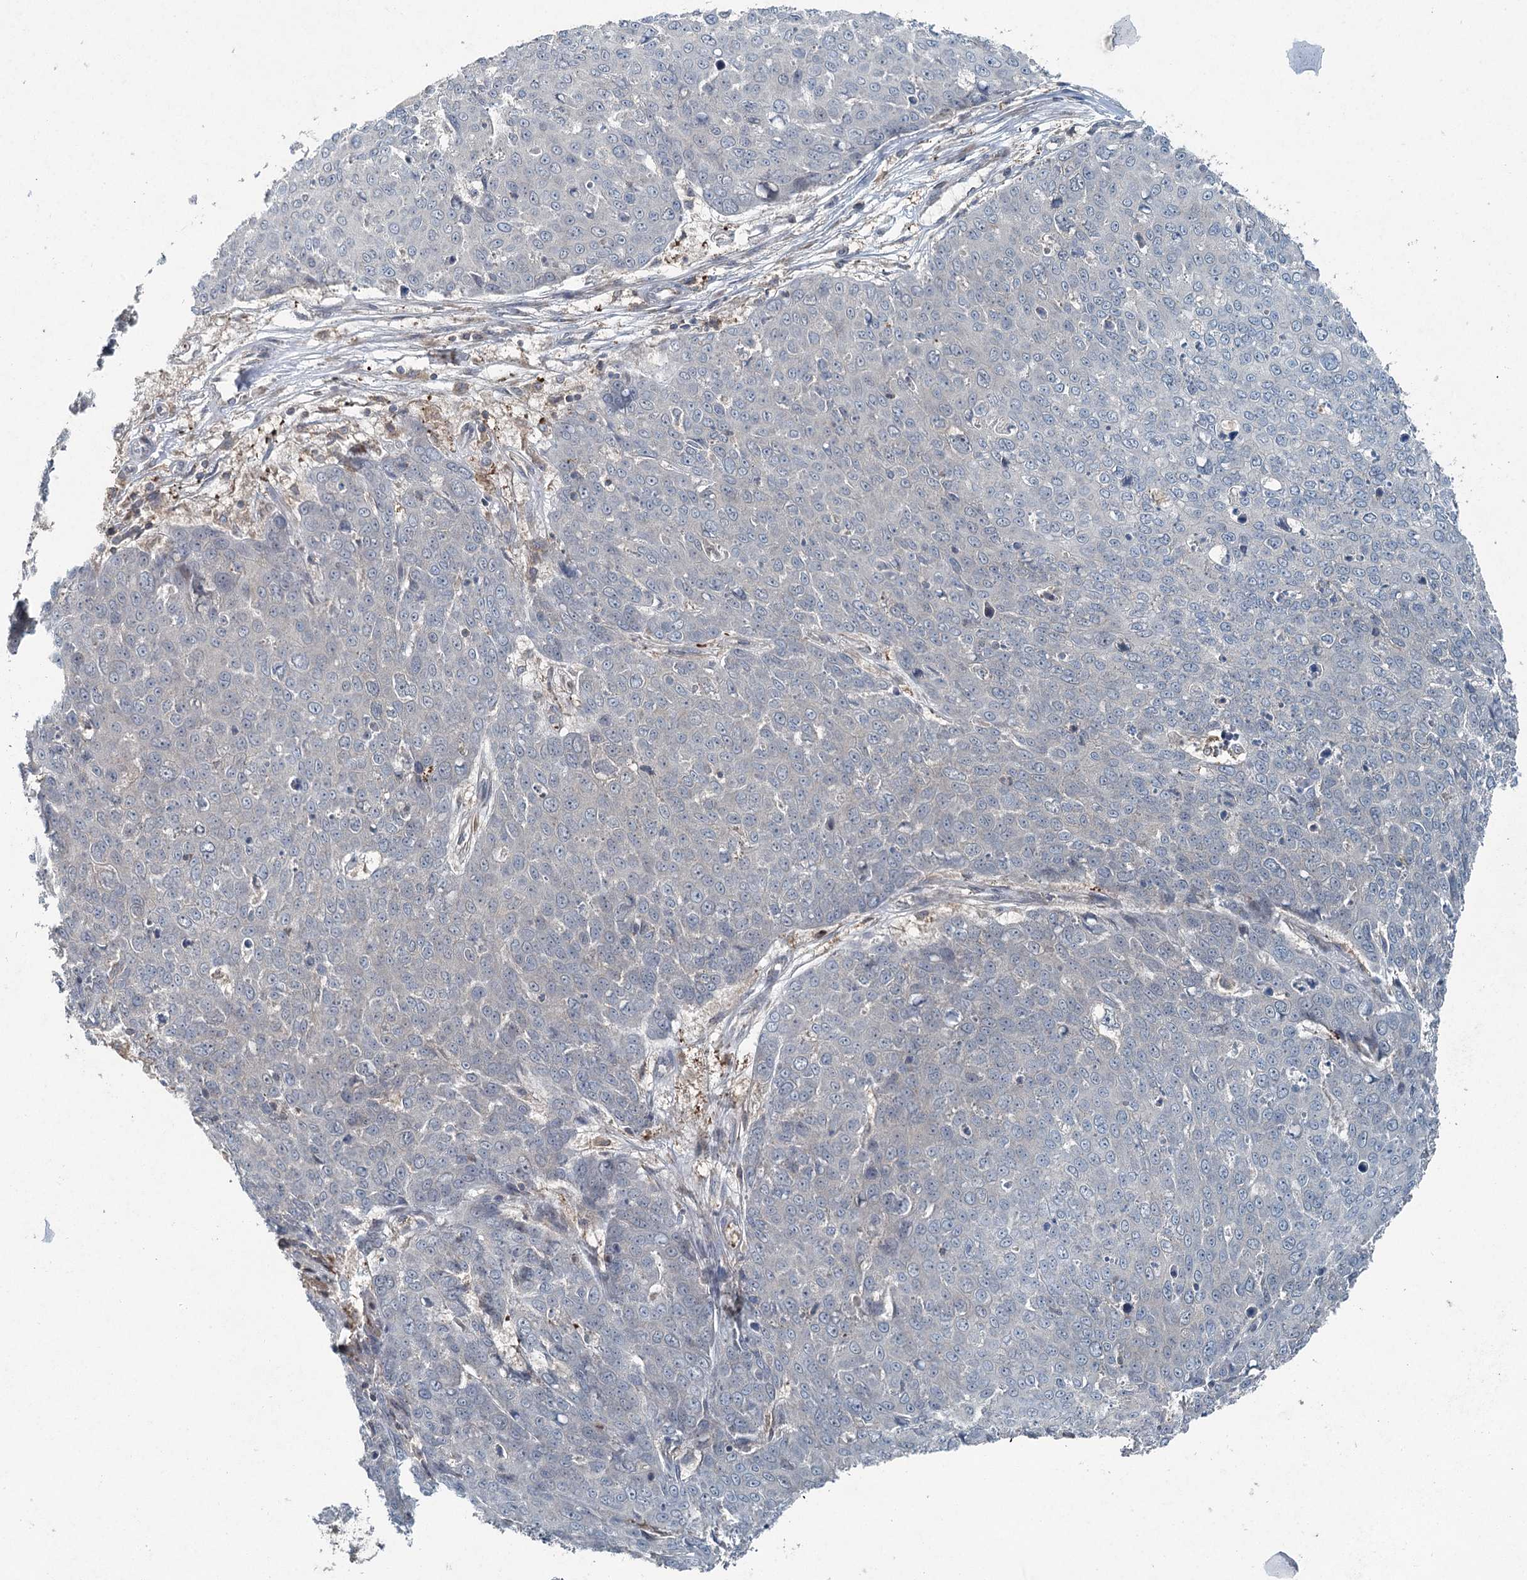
{"staining": {"intensity": "negative", "quantity": "none", "location": "none"}, "tissue": "skin cancer", "cell_type": "Tumor cells", "image_type": "cancer", "snomed": [{"axis": "morphology", "description": "Squamous cell carcinoma, NOS"}, {"axis": "topography", "description": "Skin"}], "caption": "Immunohistochemical staining of skin cancer reveals no significant expression in tumor cells.", "gene": "SKIC3", "patient": {"sex": "male", "age": 71}}